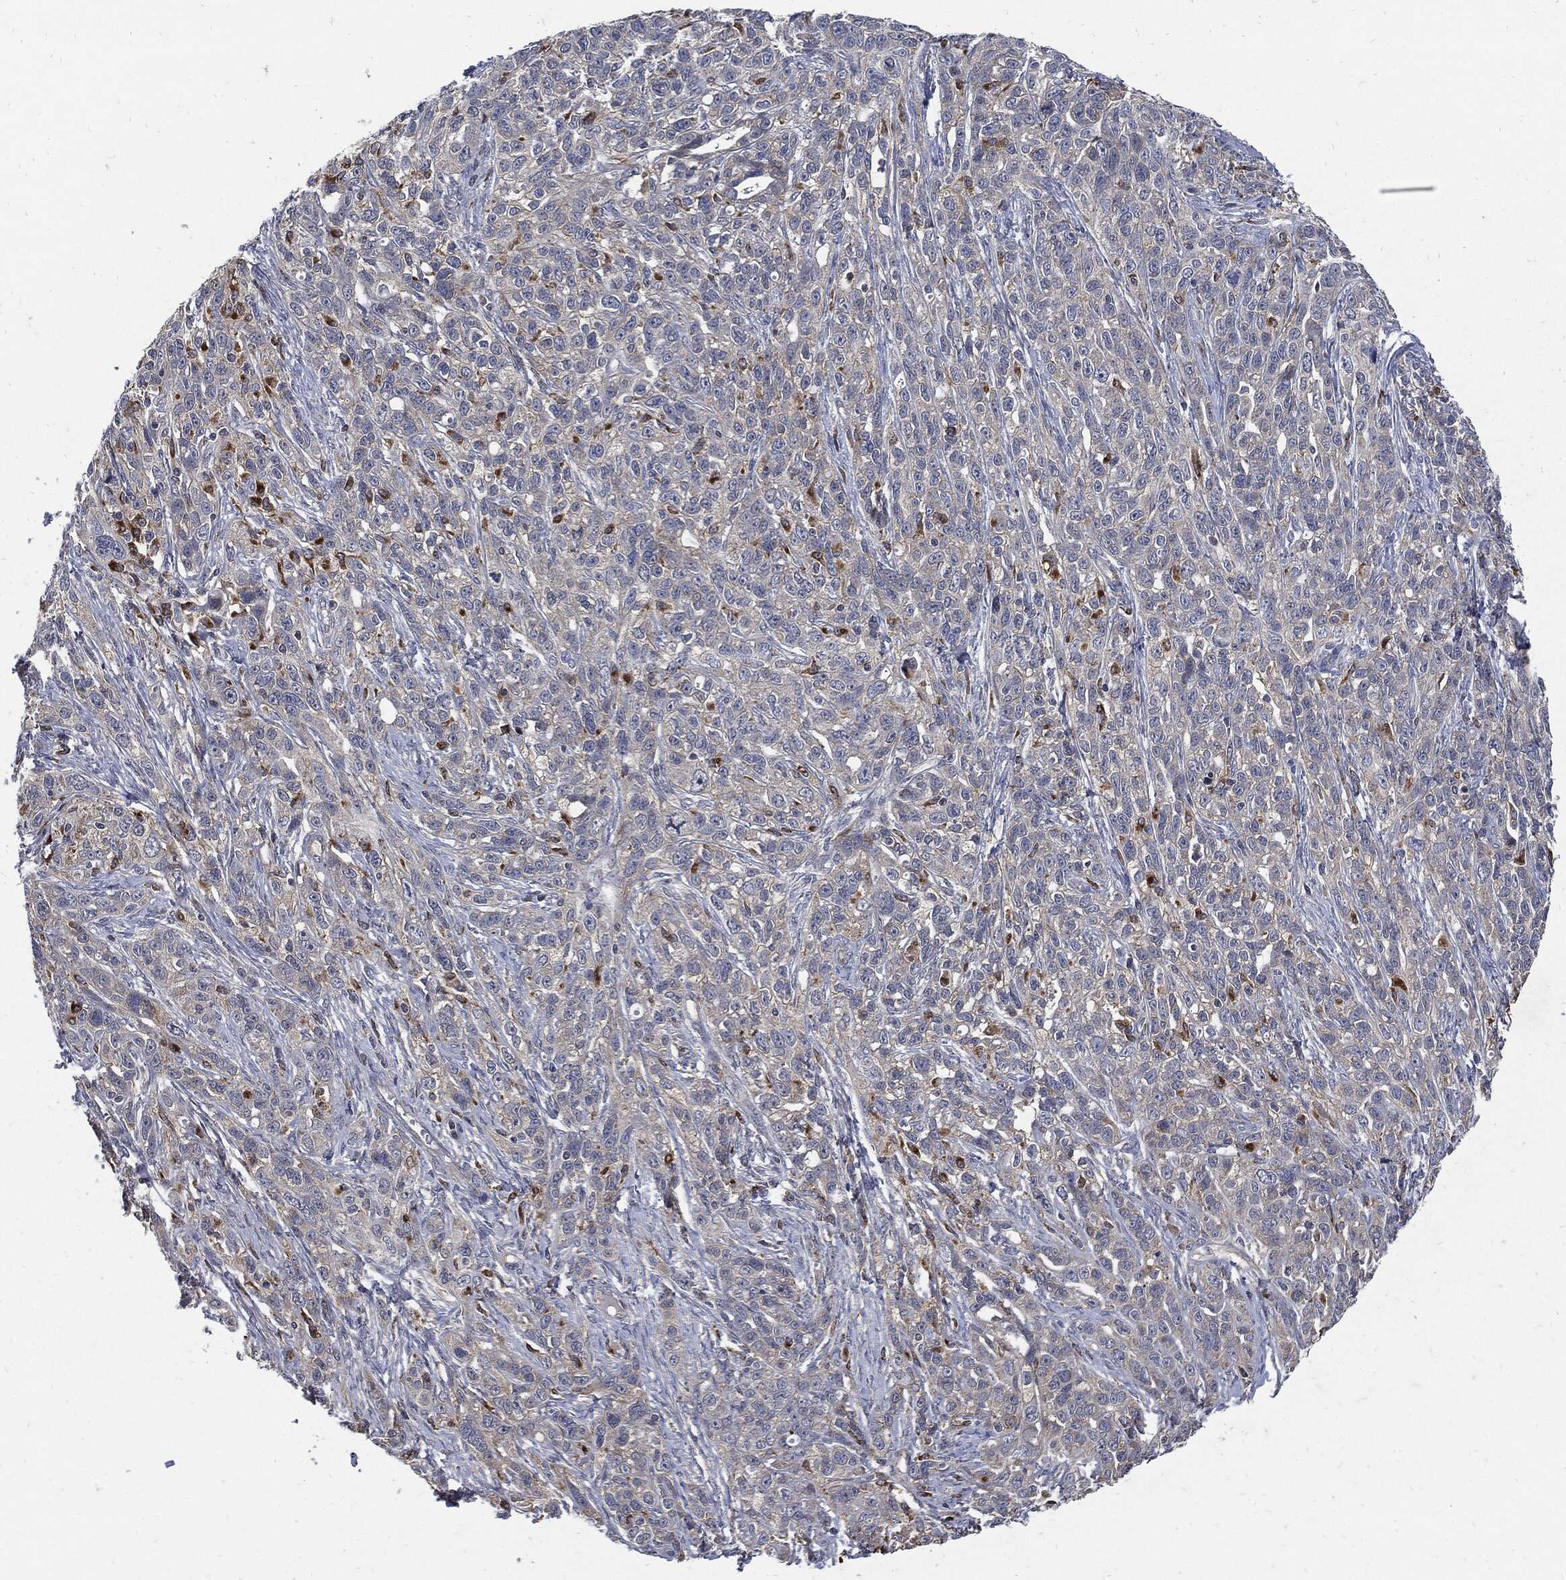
{"staining": {"intensity": "negative", "quantity": "none", "location": "none"}, "tissue": "ovarian cancer", "cell_type": "Tumor cells", "image_type": "cancer", "snomed": [{"axis": "morphology", "description": "Cystadenocarcinoma, serous, NOS"}, {"axis": "topography", "description": "Ovary"}], "caption": "Histopathology image shows no significant protein staining in tumor cells of ovarian serous cystadenocarcinoma.", "gene": "SLC31A2", "patient": {"sex": "female", "age": 71}}